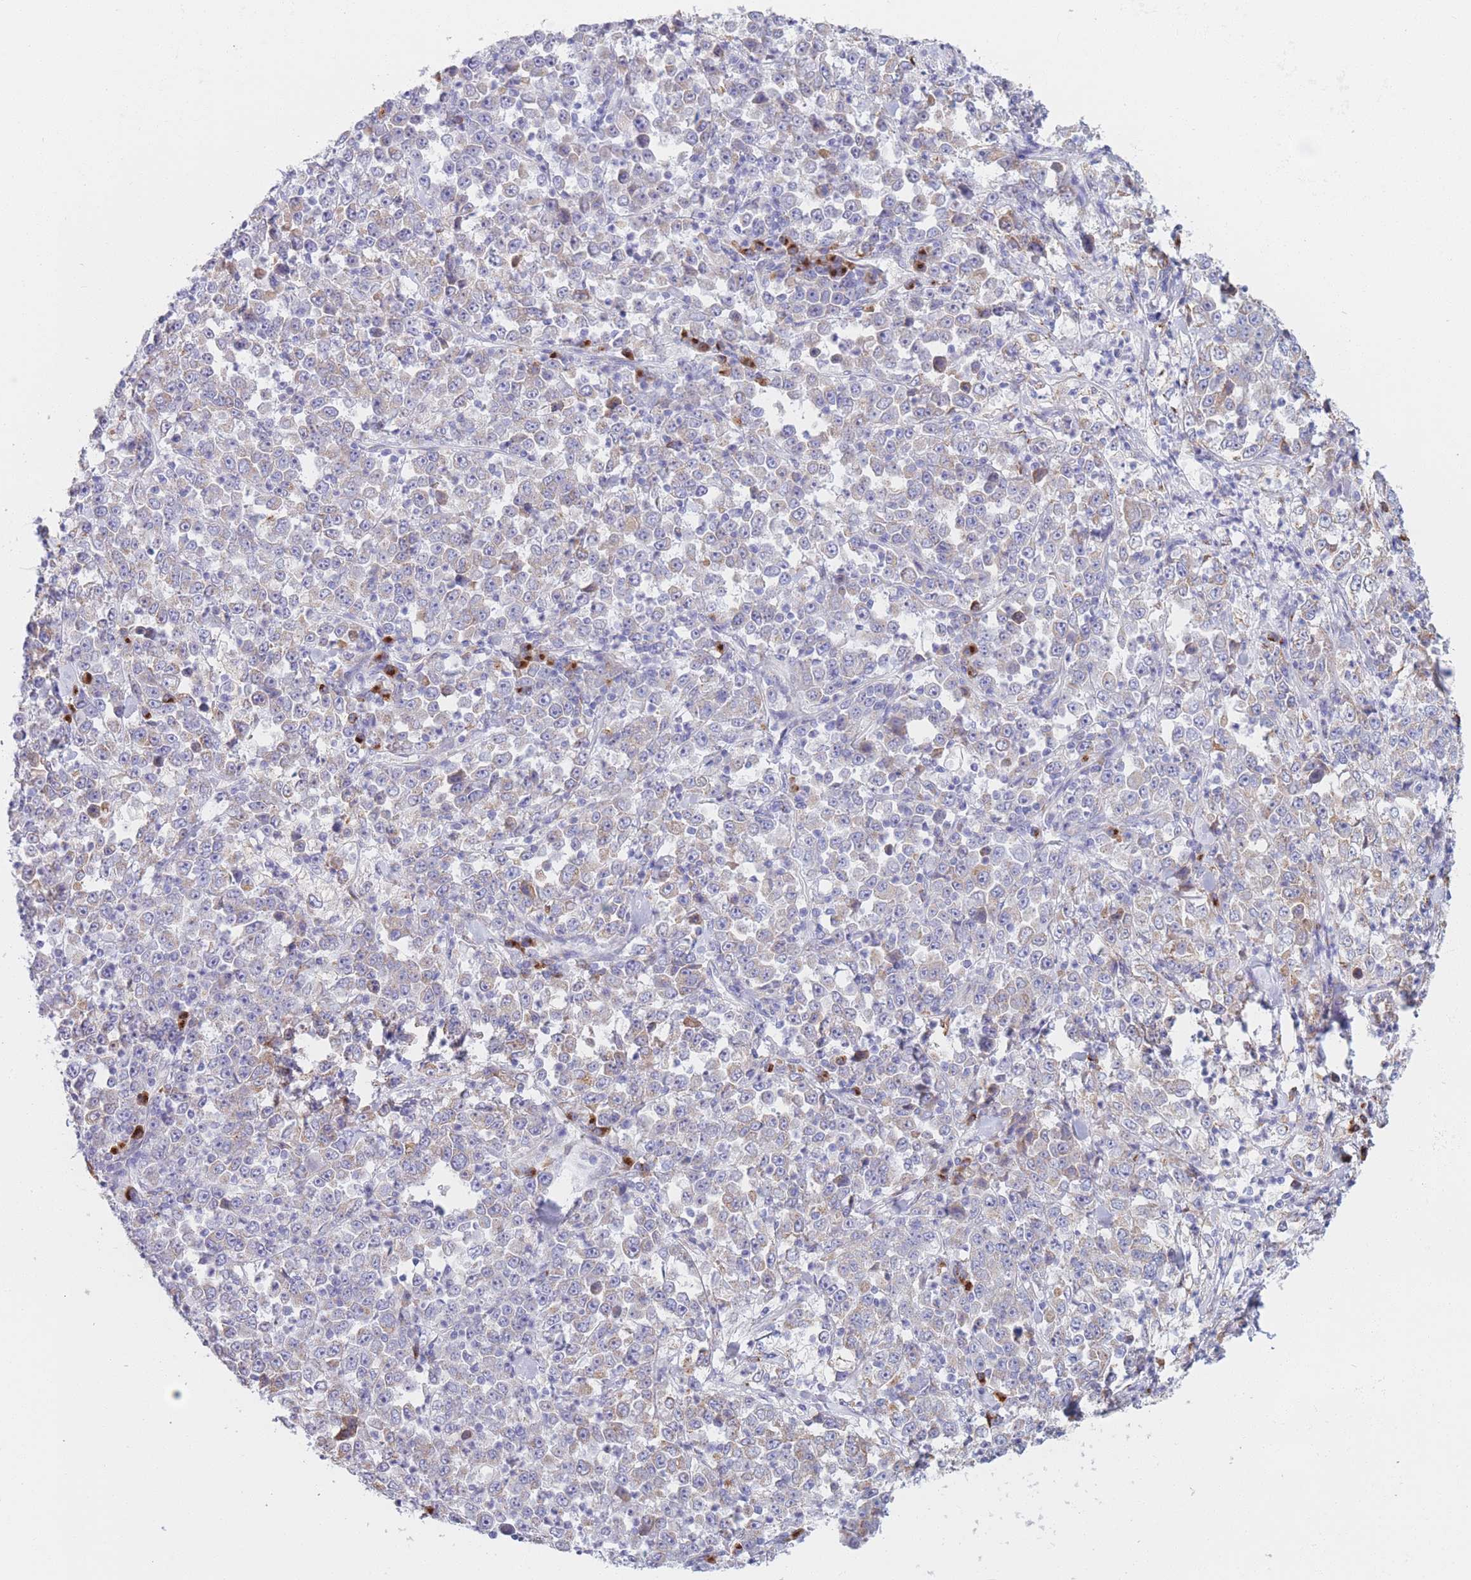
{"staining": {"intensity": "weak", "quantity": "<25%", "location": "cytoplasmic/membranous"}, "tissue": "stomach cancer", "cell_type": "Tumor cells", "image_type": "cancer", "snomed": [{"axis": "morphology", "description": "Normal tissue, NOS"}, {"axis": "morphology", "description": "Adenocarcinoma, NOS"}, {"axis": "topography", "description": "Stomach, upper"}, {"axis": "topography", "description": "Stomach"}], "caption": "The photomicrograph exhibits no staining of tumor cells in stomach adenocarcinoma.", "gene": "MRPL30", "patient": {"sex": "male", "age": 59}}